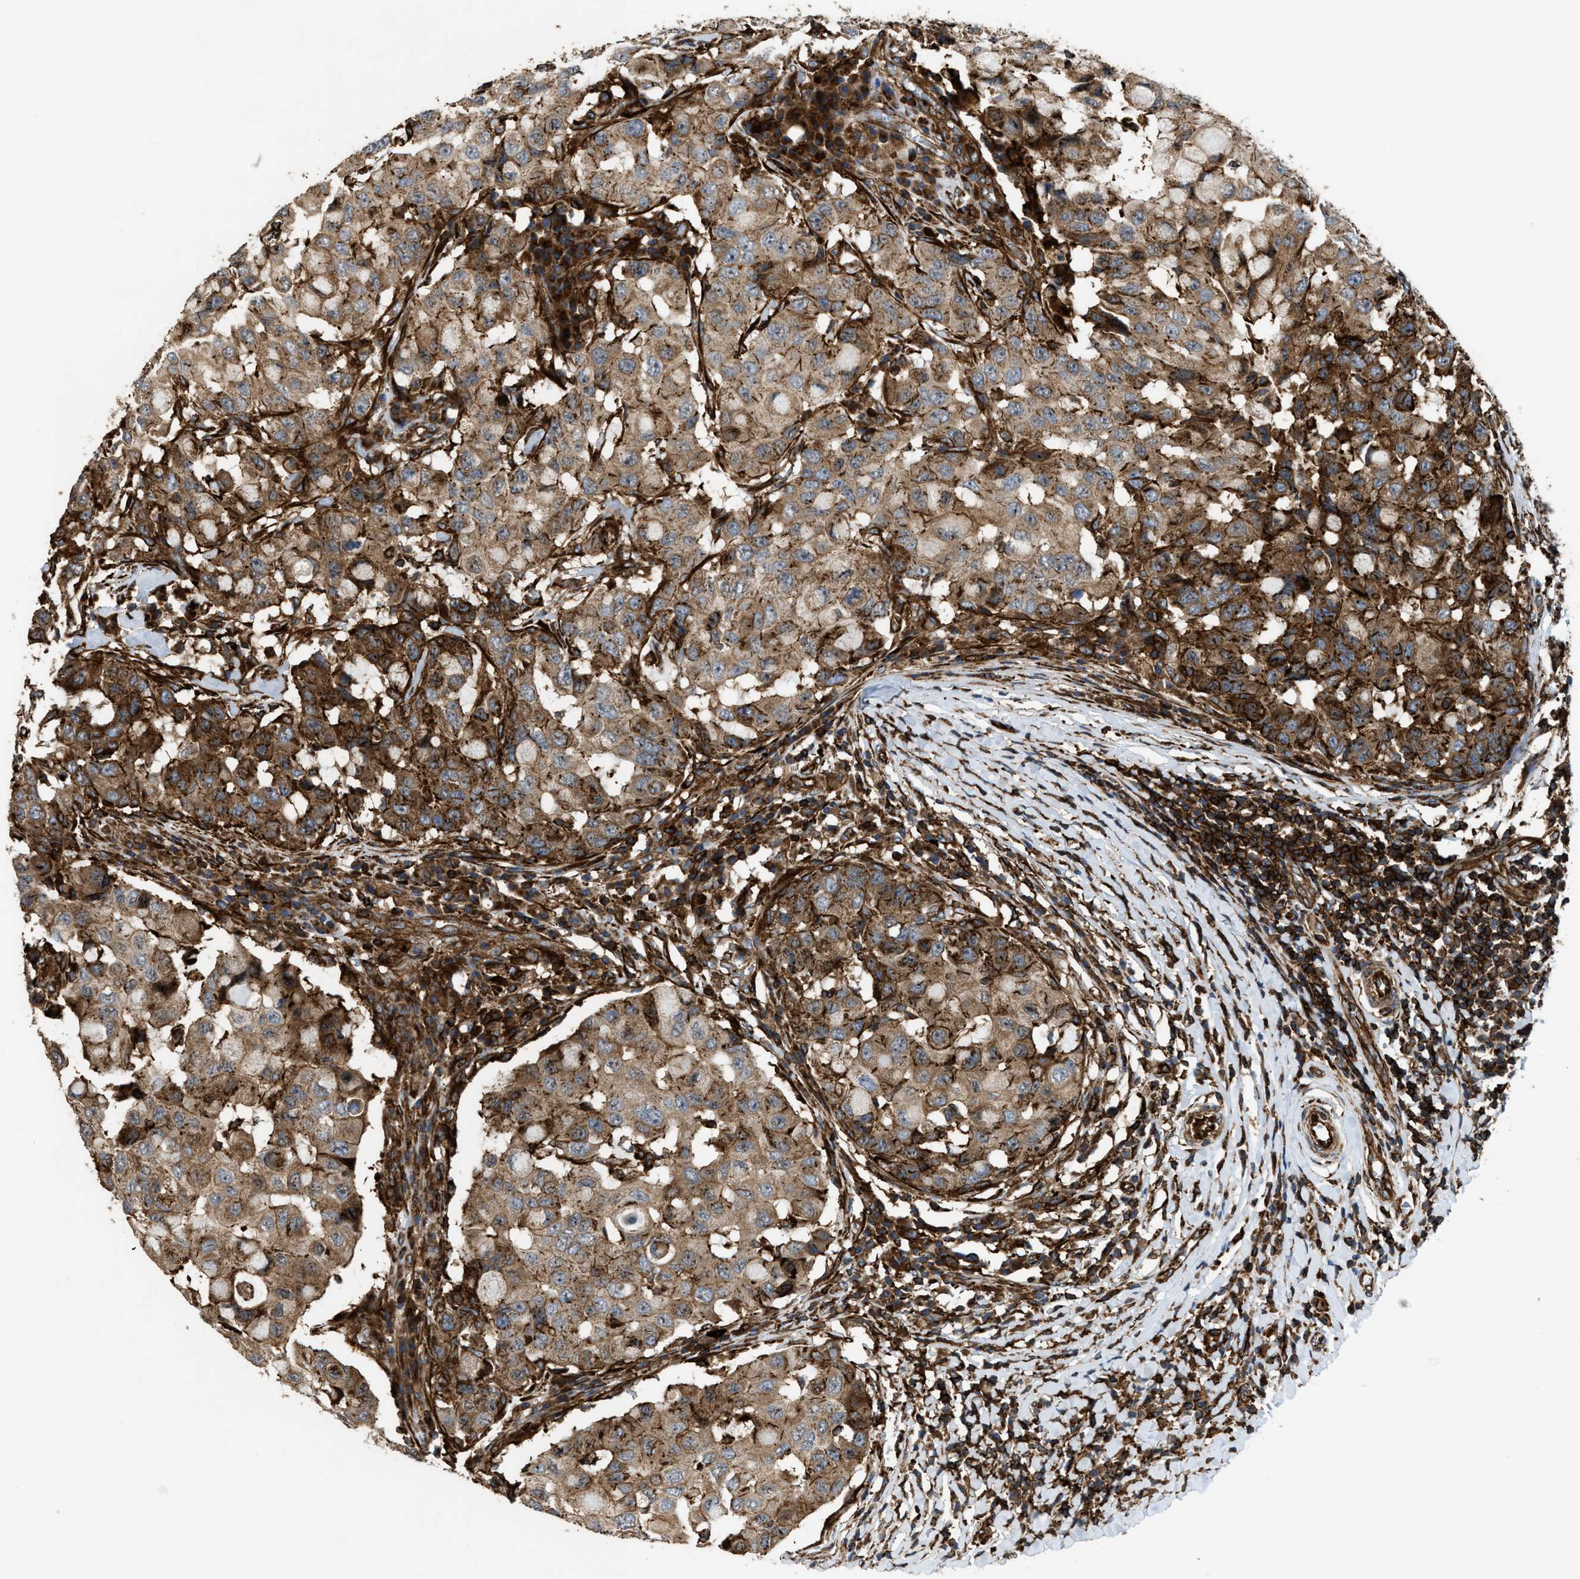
{"staining": {"intensity": "moderate", "quantity": ">75%", "location": "cytoplasmic/membranous"}, "tissue": "breast cancer", "cell_type": "Tumor cells", "image_type": "cancer", "snomed": [{"axis": "morphology", "description": "Duct carcinoma"}, {"axis": "topography", "description": "Breast"}], "caption": "The photomicrograph displays staining of invasive ductal carcinoma (breast), revealing moderate cytoplasmic/membranous protein expression (brown color) within tumor cells. (brown staining indicates protein expression, while blue staining denotes nuclei).", "gene": "EGLN1", "patient": {"sex": "female", "age": 27}}